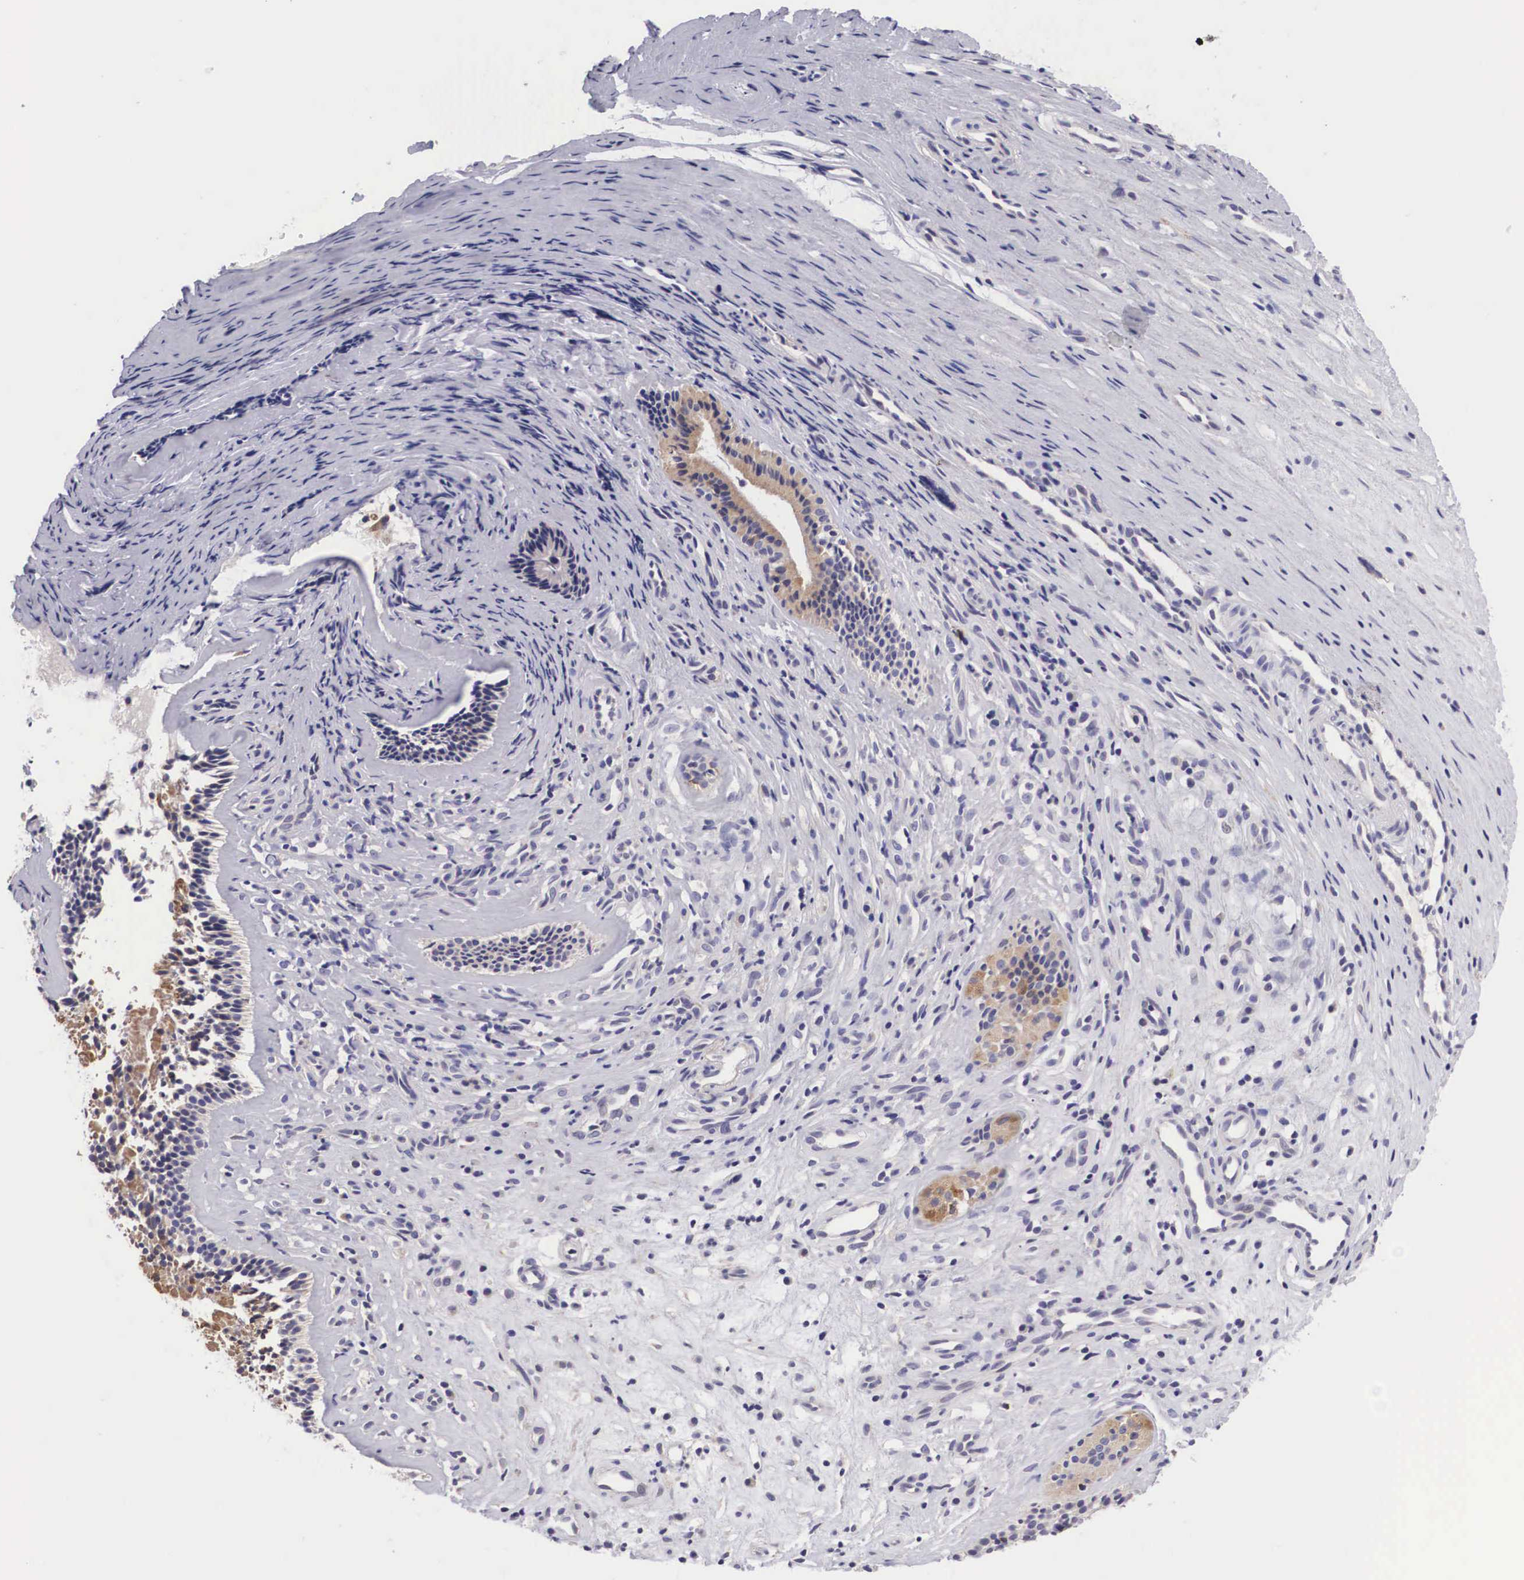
{"staining": {"intensity": "weak", "quantity": "25%-75%", "location": "cytoplasmic/membranous"}, "tissue": "nasopharynx", "cell_type": "Respiratory epithelial cells", "image_type": "normal", "snomed": [{"axis": "morphology", "description": "Normal tissue, NOS"}, {"axis": "topography", "description": "Nasopharynx"}], "caption": "A brown stain highlights weak cytoplasmic/membranous expression of a protein in respiratory epithelial cells of benign nasopharynx.", "gene": "ARG2", "patient": {"sex": "female", "age": 78}}